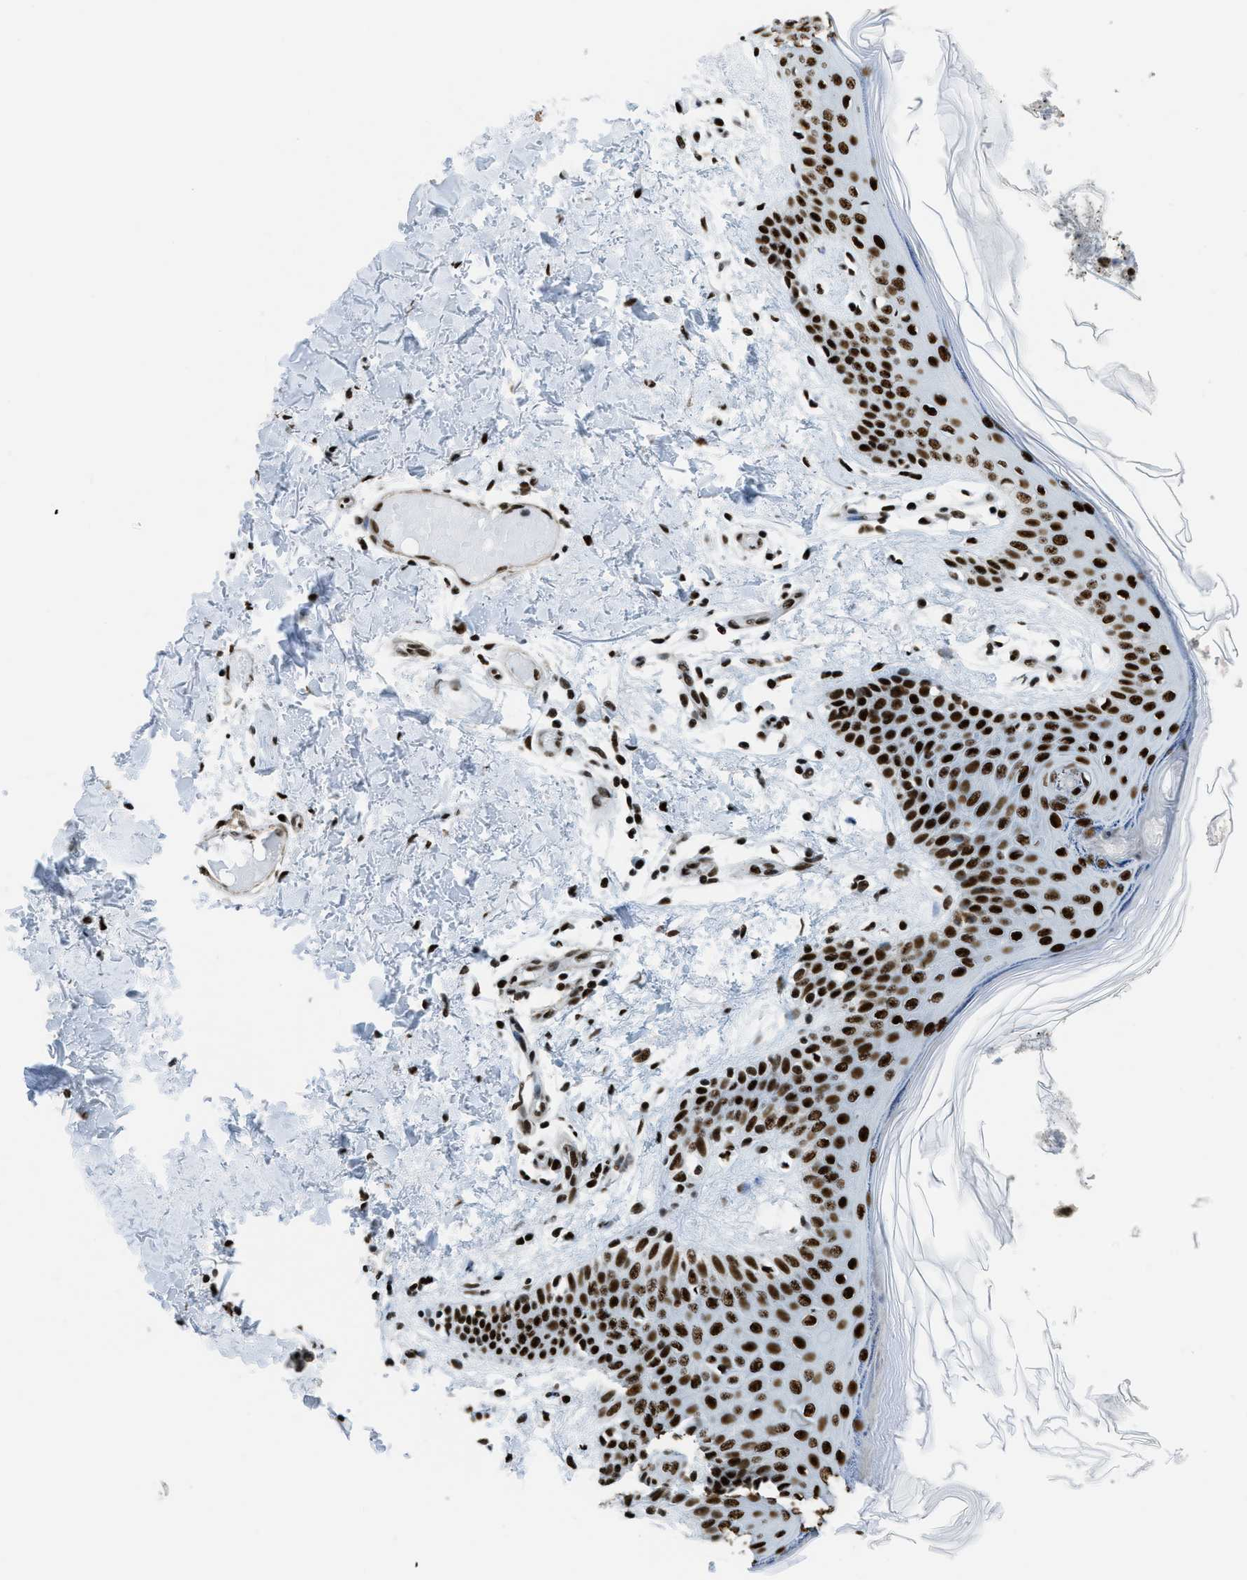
{"staining": {"intensity": "strong", "quantity": ">75%", "location": "nuclear"}, "tissue": "skin", "cell_type": "Fibroblasts", "image_type": "normal", "snomed": [{"axis": "morphology", "description": "Normal tissue, NOS"}, {"axis": "topography", "description": "Skin"}], "caption": "Benign skin exhibits strong nuclear staining in about >75% of fibroblasts, visualized by immunohistochemistry.", "gene": "ZNF207", "patient": {"sex": "male", "age": 53}}